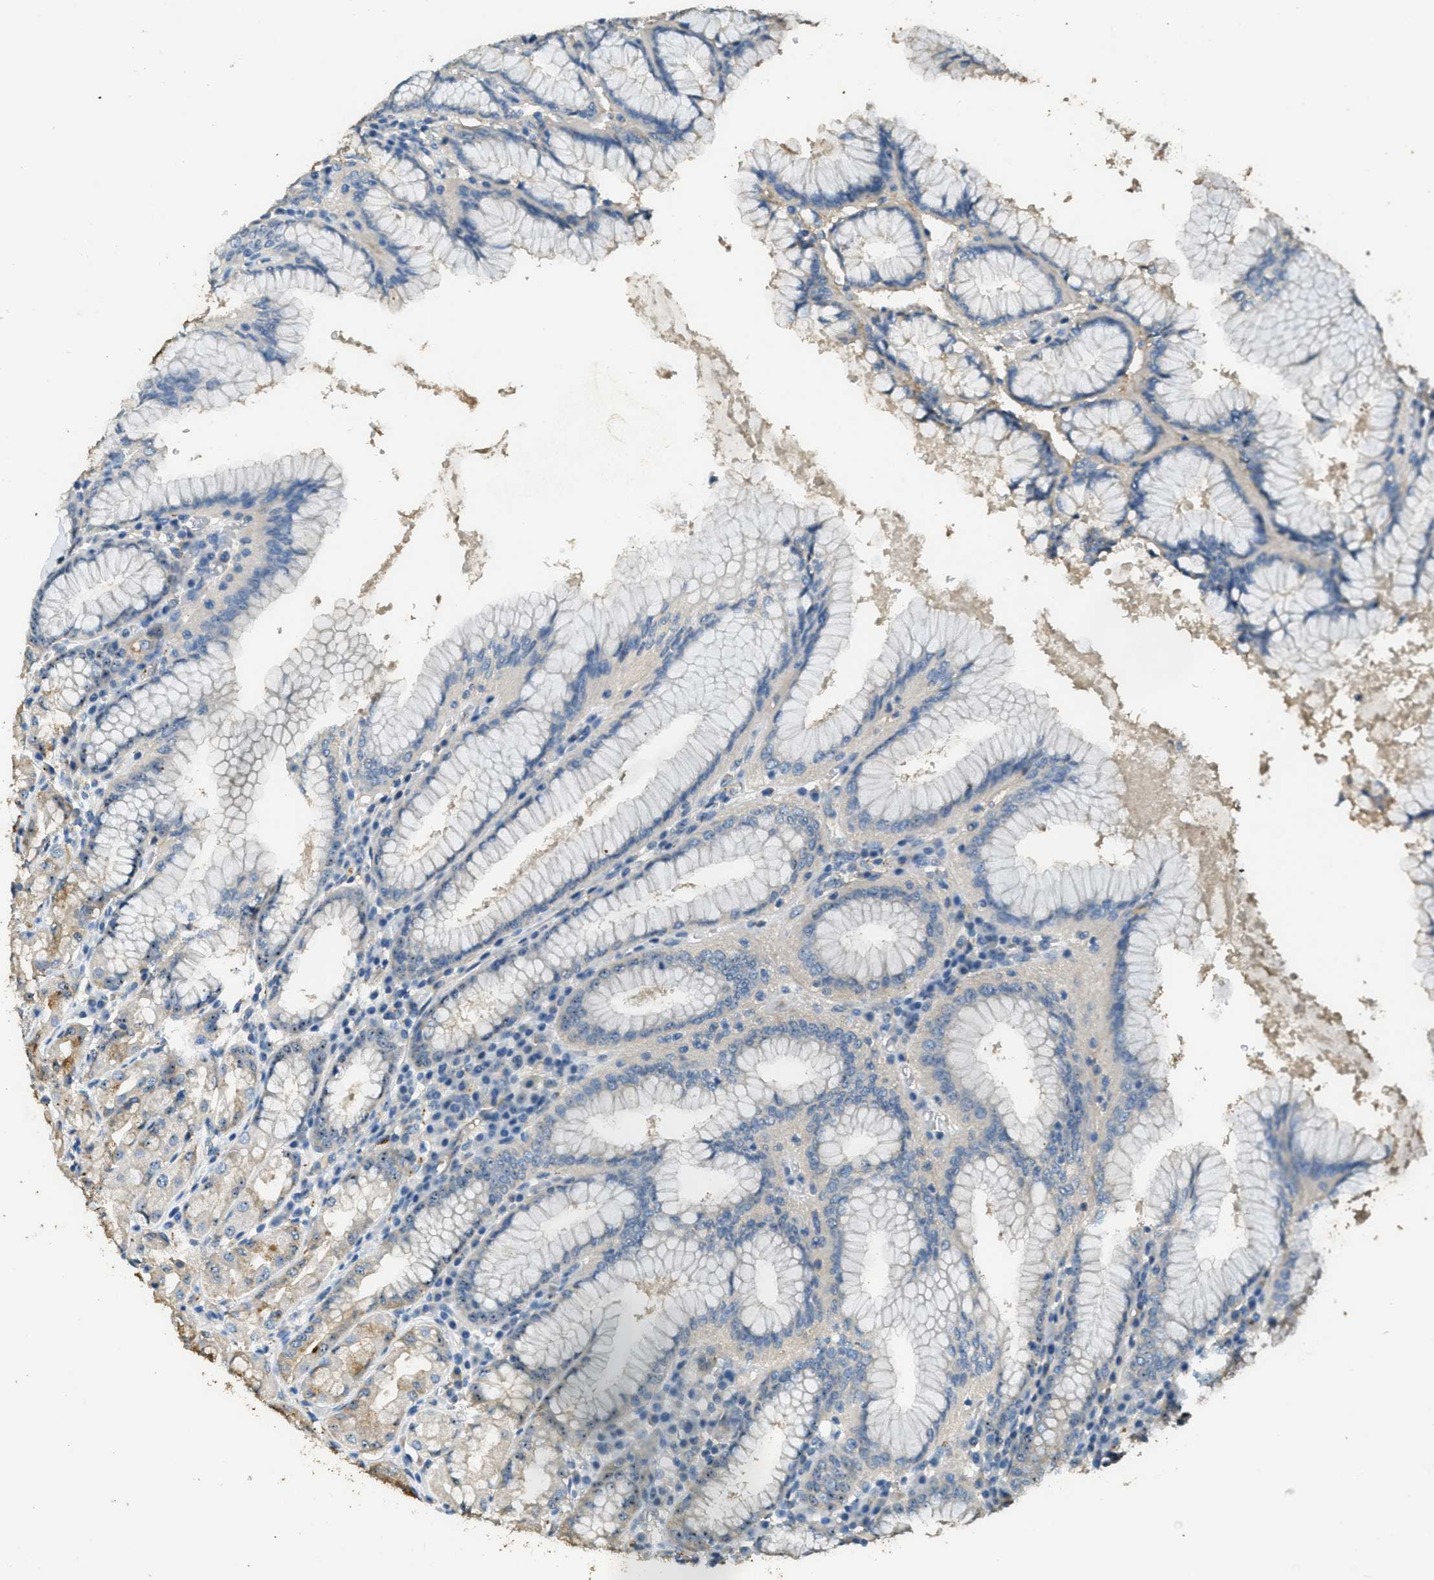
{"staining": {"intensity": "weak", "quantity": "25%-75%", "location": "cytoplasmic/membranous,nuclear"}, "tissue": "stomach", "cell_type": "Glandular cells", "image_type": "normal", "snomed": [{"axis": "morphology", "description": "Normal tissue, NOS"}, {"axis": "topography", "description": "Stomach"}, {"axis": "topography", "description": "Stomach, lower"}], "caption": "Immunohistochemical staining of unremarkable stomach shows weak cytoplasmic/membranous,nuclear protein expression in approximately 25%-75% of glandular cells.", "gene": "OSMR", "patient": {"sex": "female", "age": 56}}